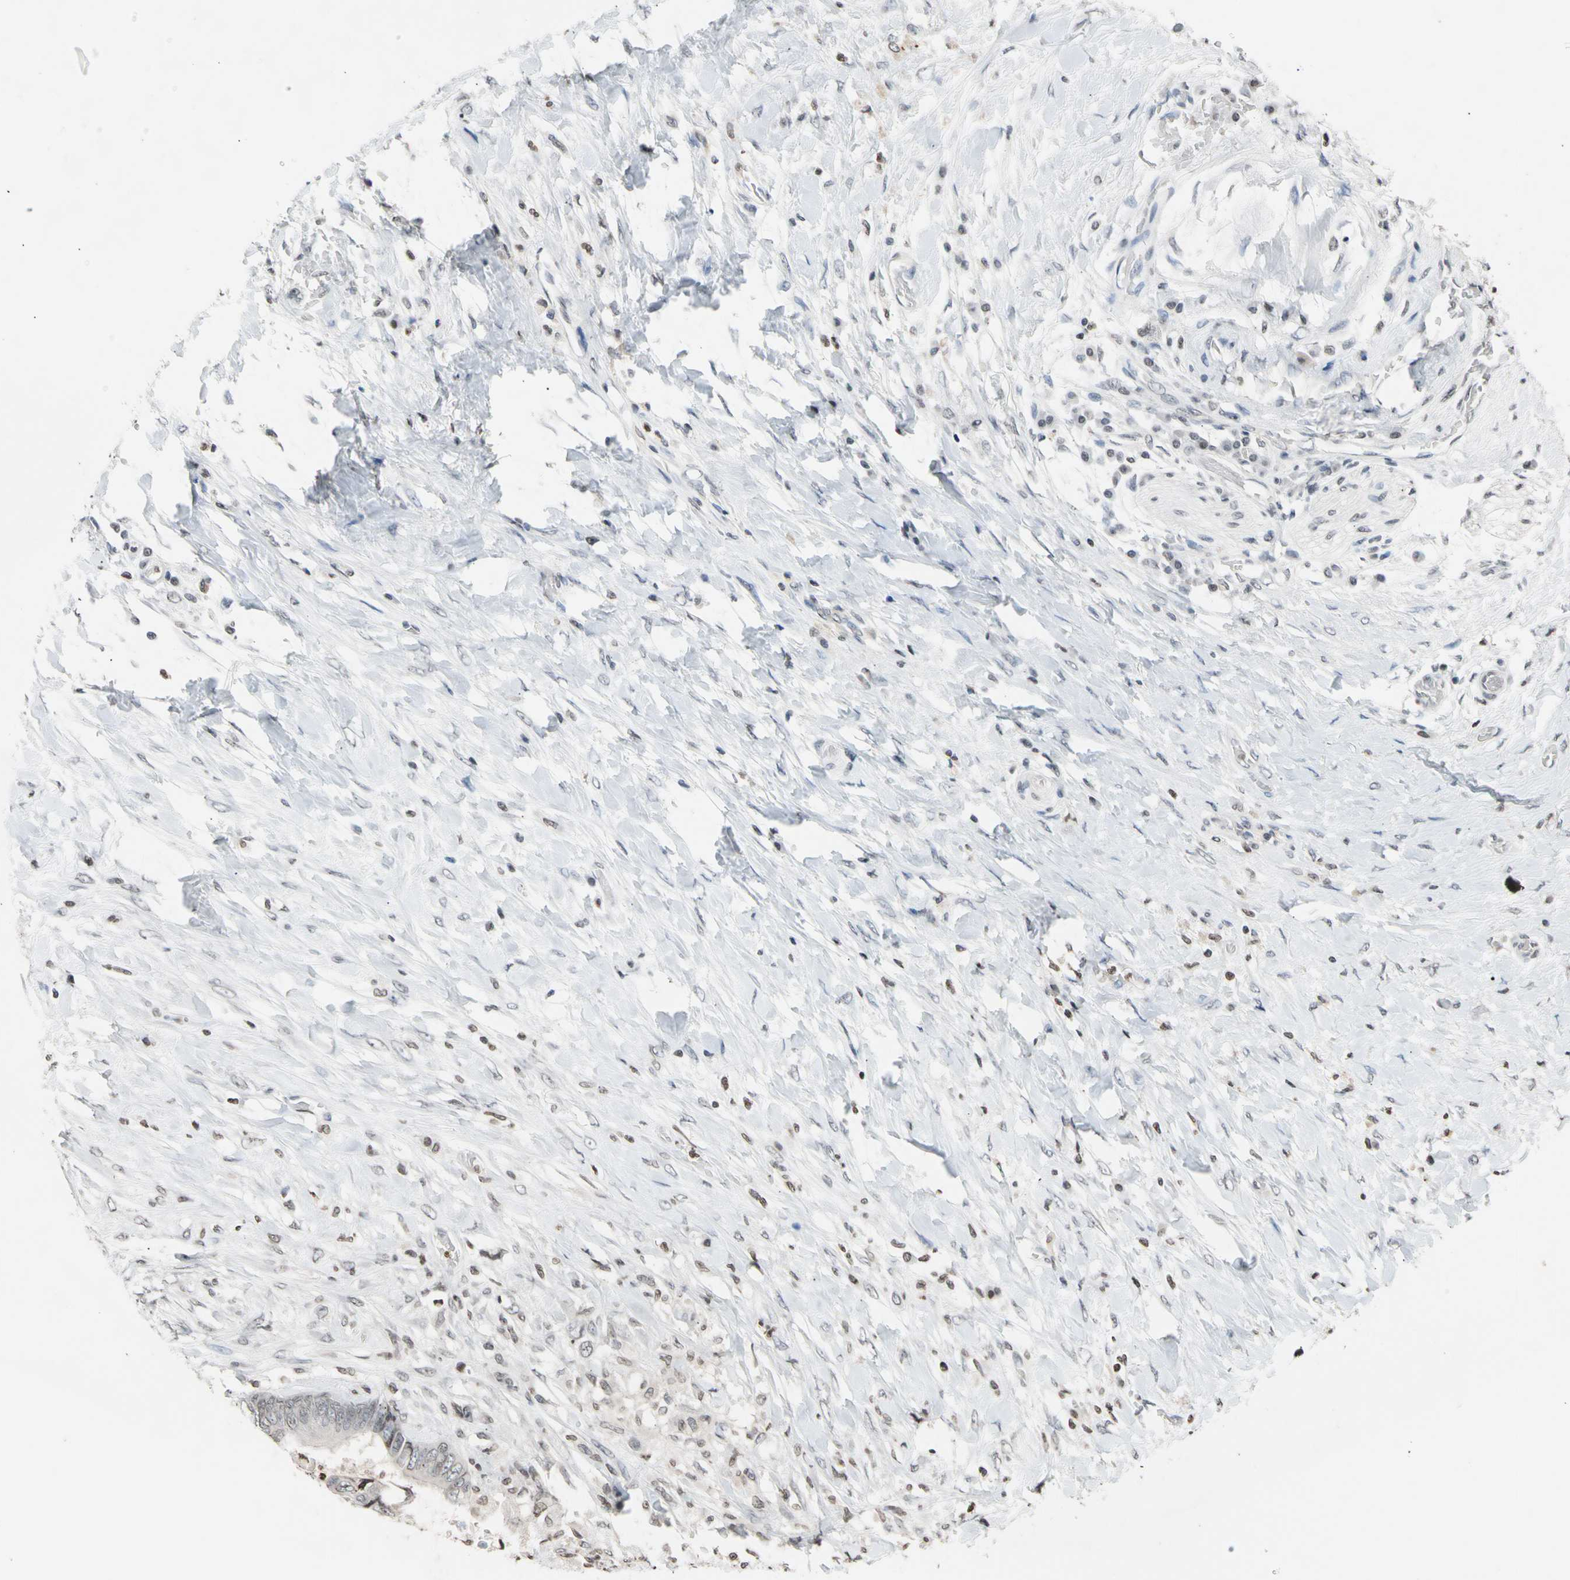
{"staining": {"intensity": "negative", "quantity": "none", "location": "none"}, "tissue": "colorectal cancer", "cell_type": "Tumor cells", "image_type": "cancer", "snomed": [{"axis": "morphology", "description": "Adenocarcinoma, NOS"}, {"axis": "topography", "description": "Rectum"}], "caption": "This is an immunohistochemistry (IHC) photomicrograph of human colorectal adenocarcinoma. There is no positivity in tumor cells.", "gene": "GPX4", "patient": {"sex": "female", "age": 77}}